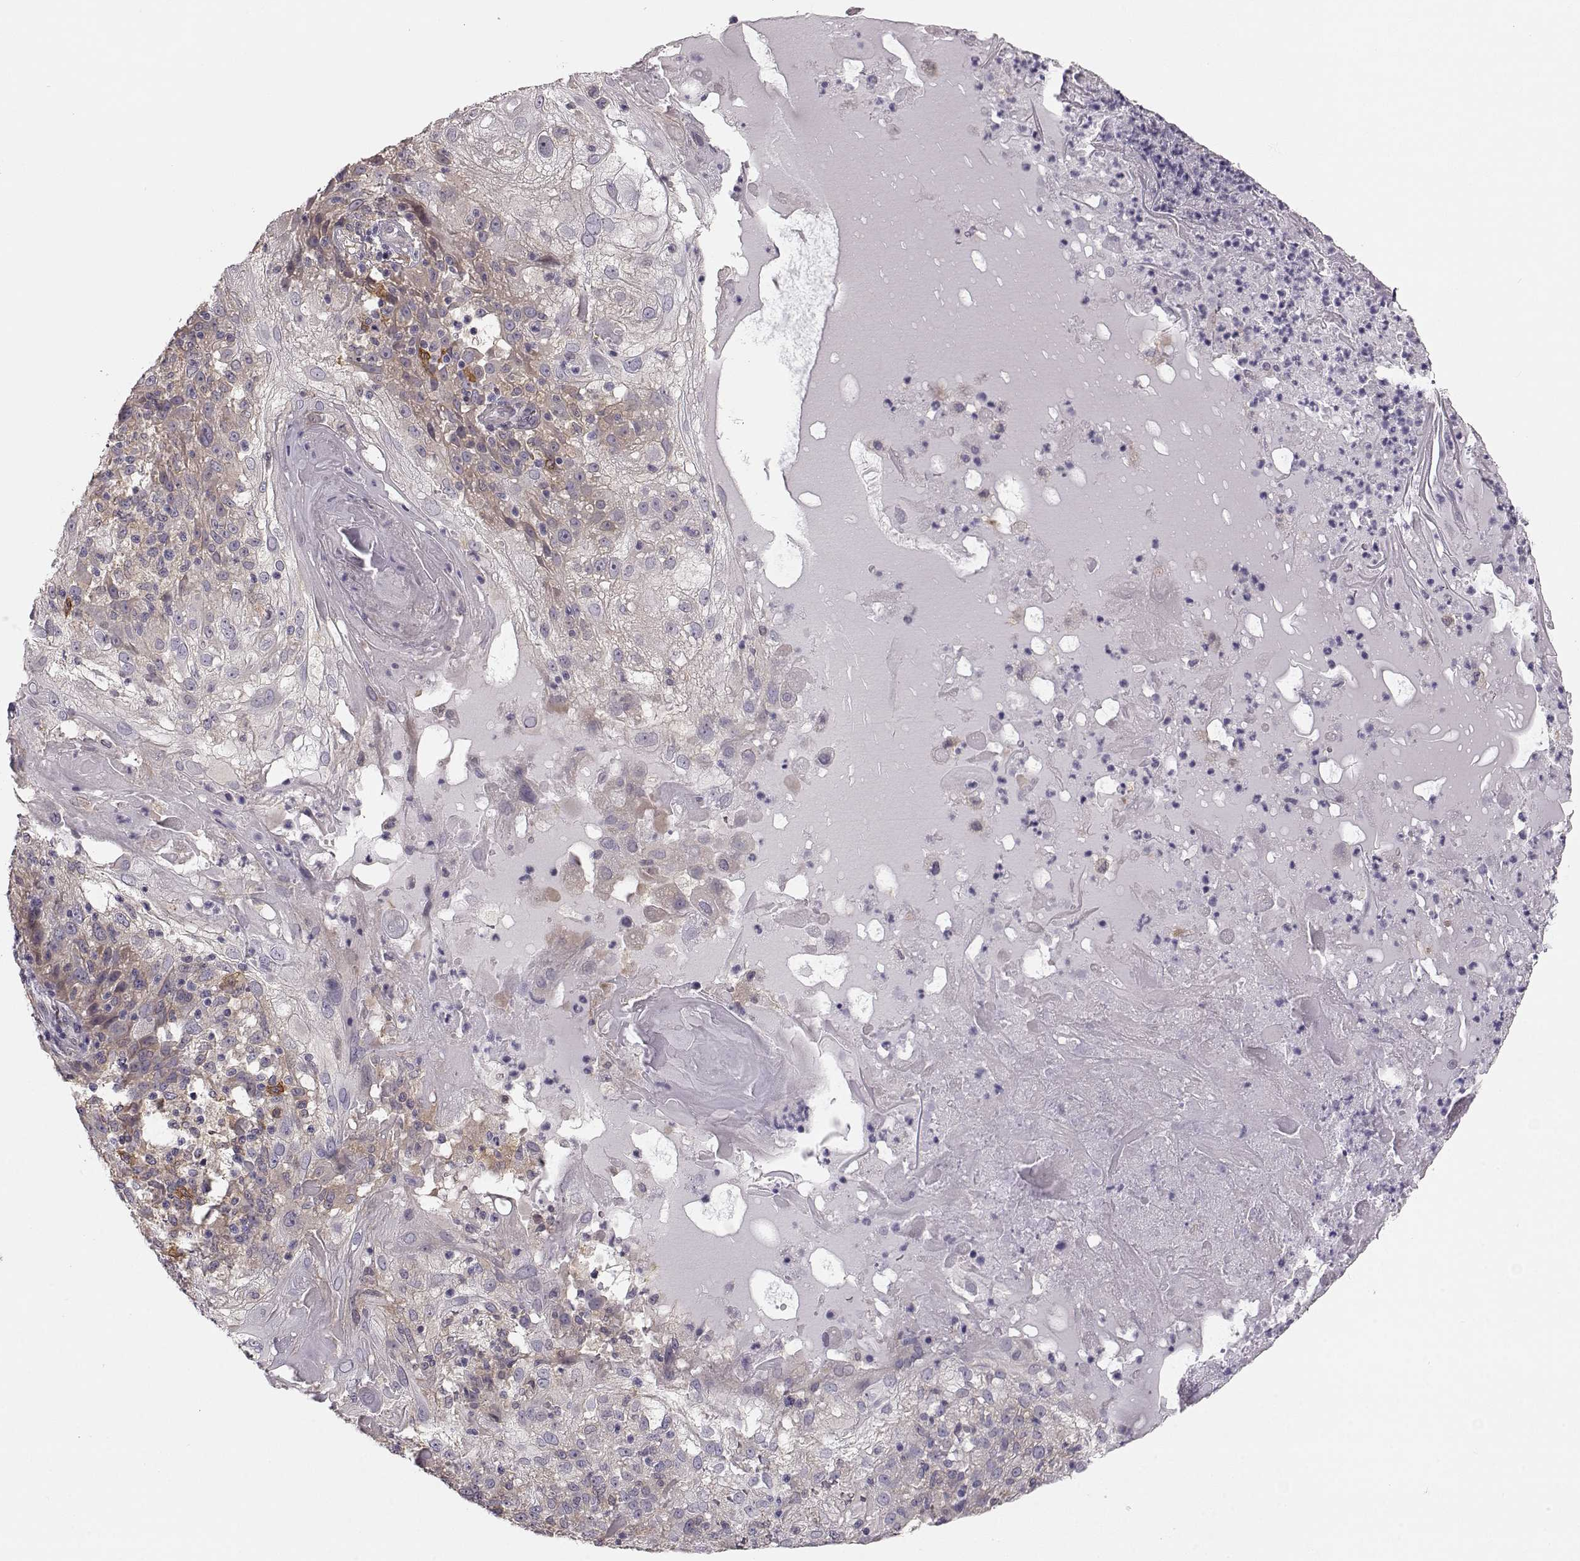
{"staining": {"intensity": "weak", "quantity": "<25%", "location": "cytoplasmic/membranous"}, "tissue": "skin cancer", "cell_type": "Tumor cells", "image_type": "cancer", "snomed": [{"axis": "morphology", "description": "Normal tissue, NOS"}, {"axis": "morphology", "description": "Squamous cell carcinoma, NOS"}, {"axis": "topography", "description": "Skin"}], "caption": "The immunohistochemistry histopathology image has no significant staining in tumor cells of skin squamous cell carcinoma tissue.", "gene": "GPR50", "patient": {"sex": "female", "age": 83}}